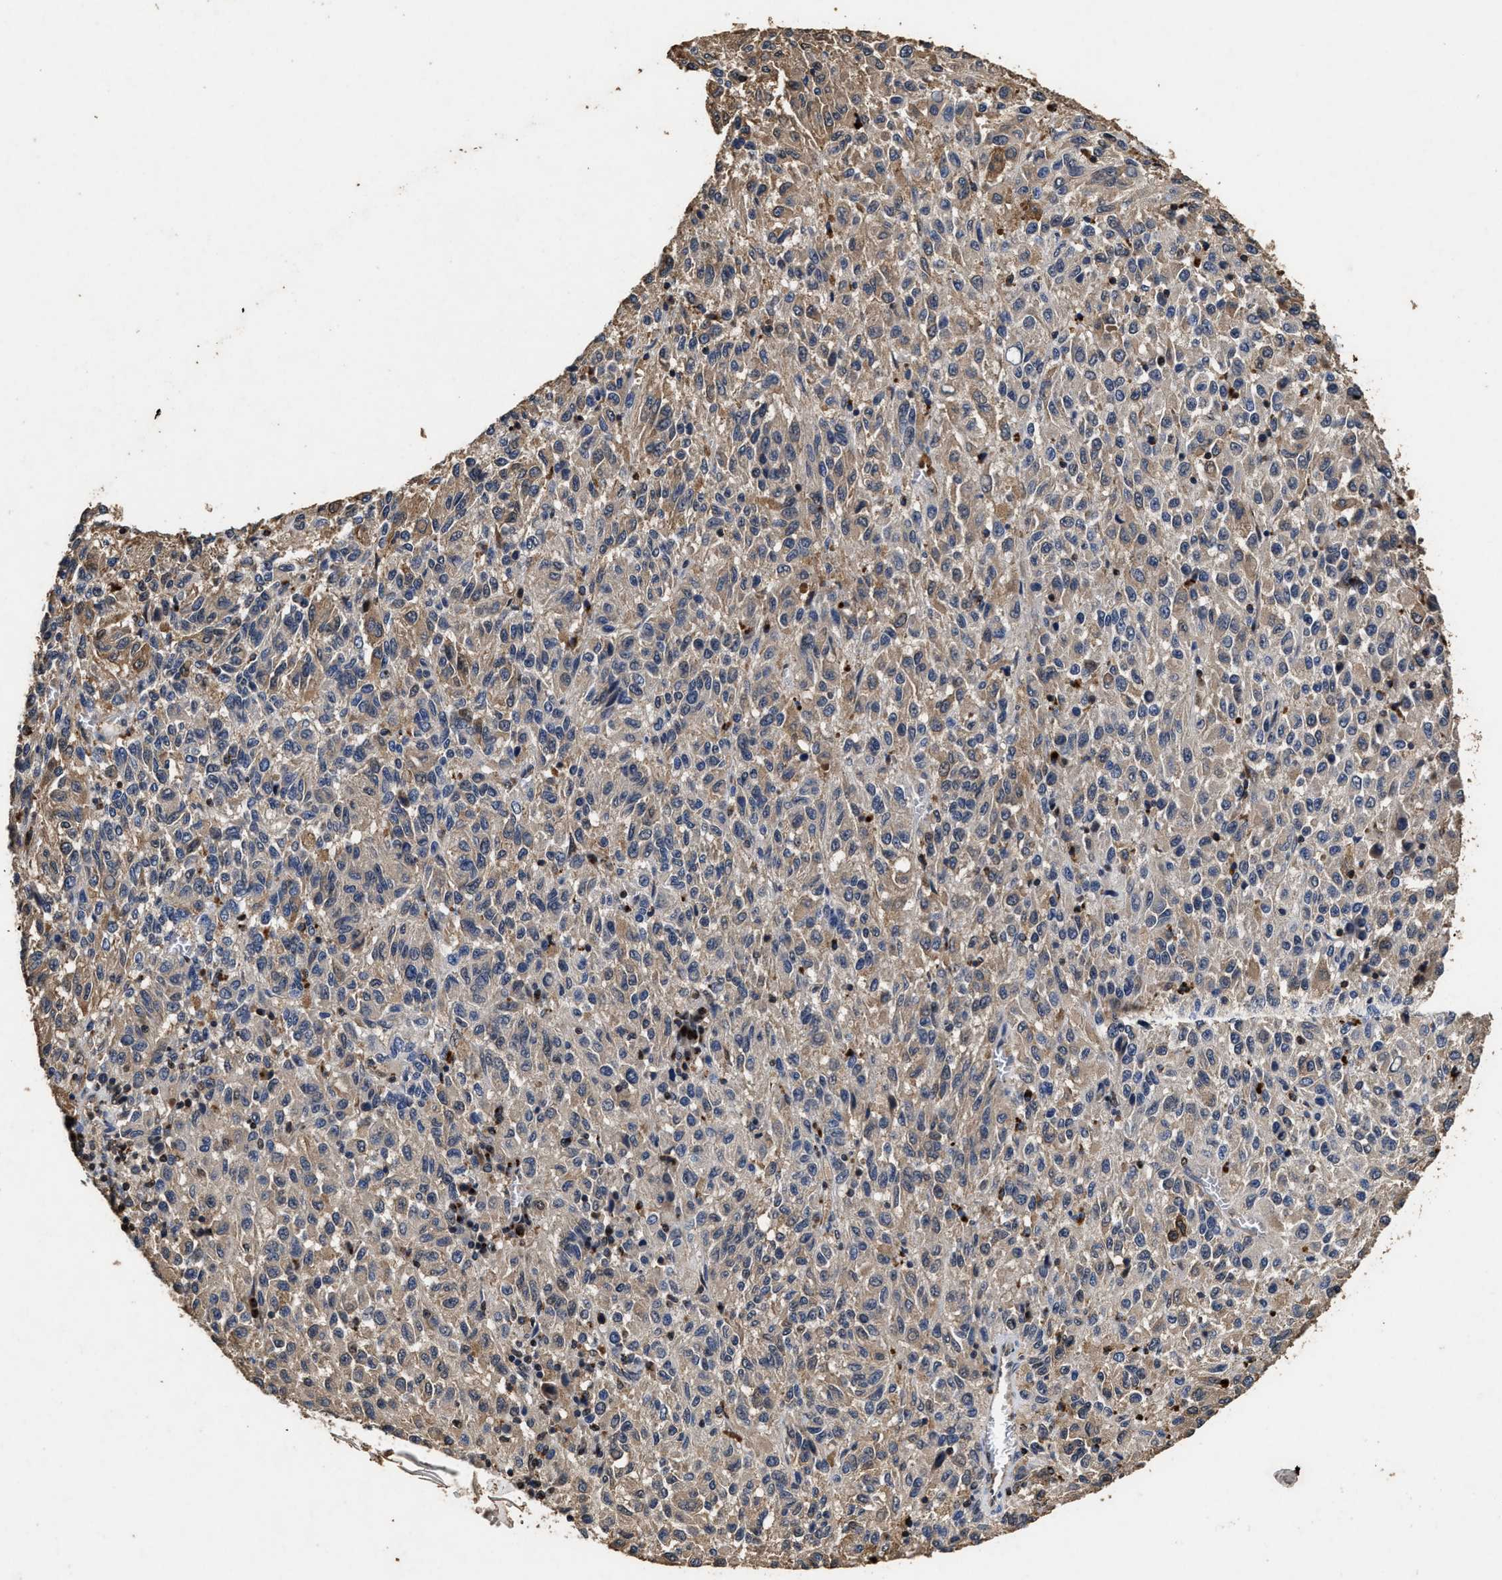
{"staining": {"intensity": "weak", "quantity": ">75%", "location": "cytoplasmic/membranous"}, "tissue": "melanoma", "cell_type": "Tumor cells", "image_type": "cancer", "snomed": [{"axis": "morphology", "description": "Malignant melanoma, Metastatic site"}, {"axis": "topography", "description": "Lung"}], "caption": "Weak cytoplasmic/membranous expression is identified in approximately >75% of tumor cells in melanoma. The protein of interest is shown in brown color, while the nuclei are stained blue.", "gene": "TPST2", "patient": {"sex": "male", "age": 64}}